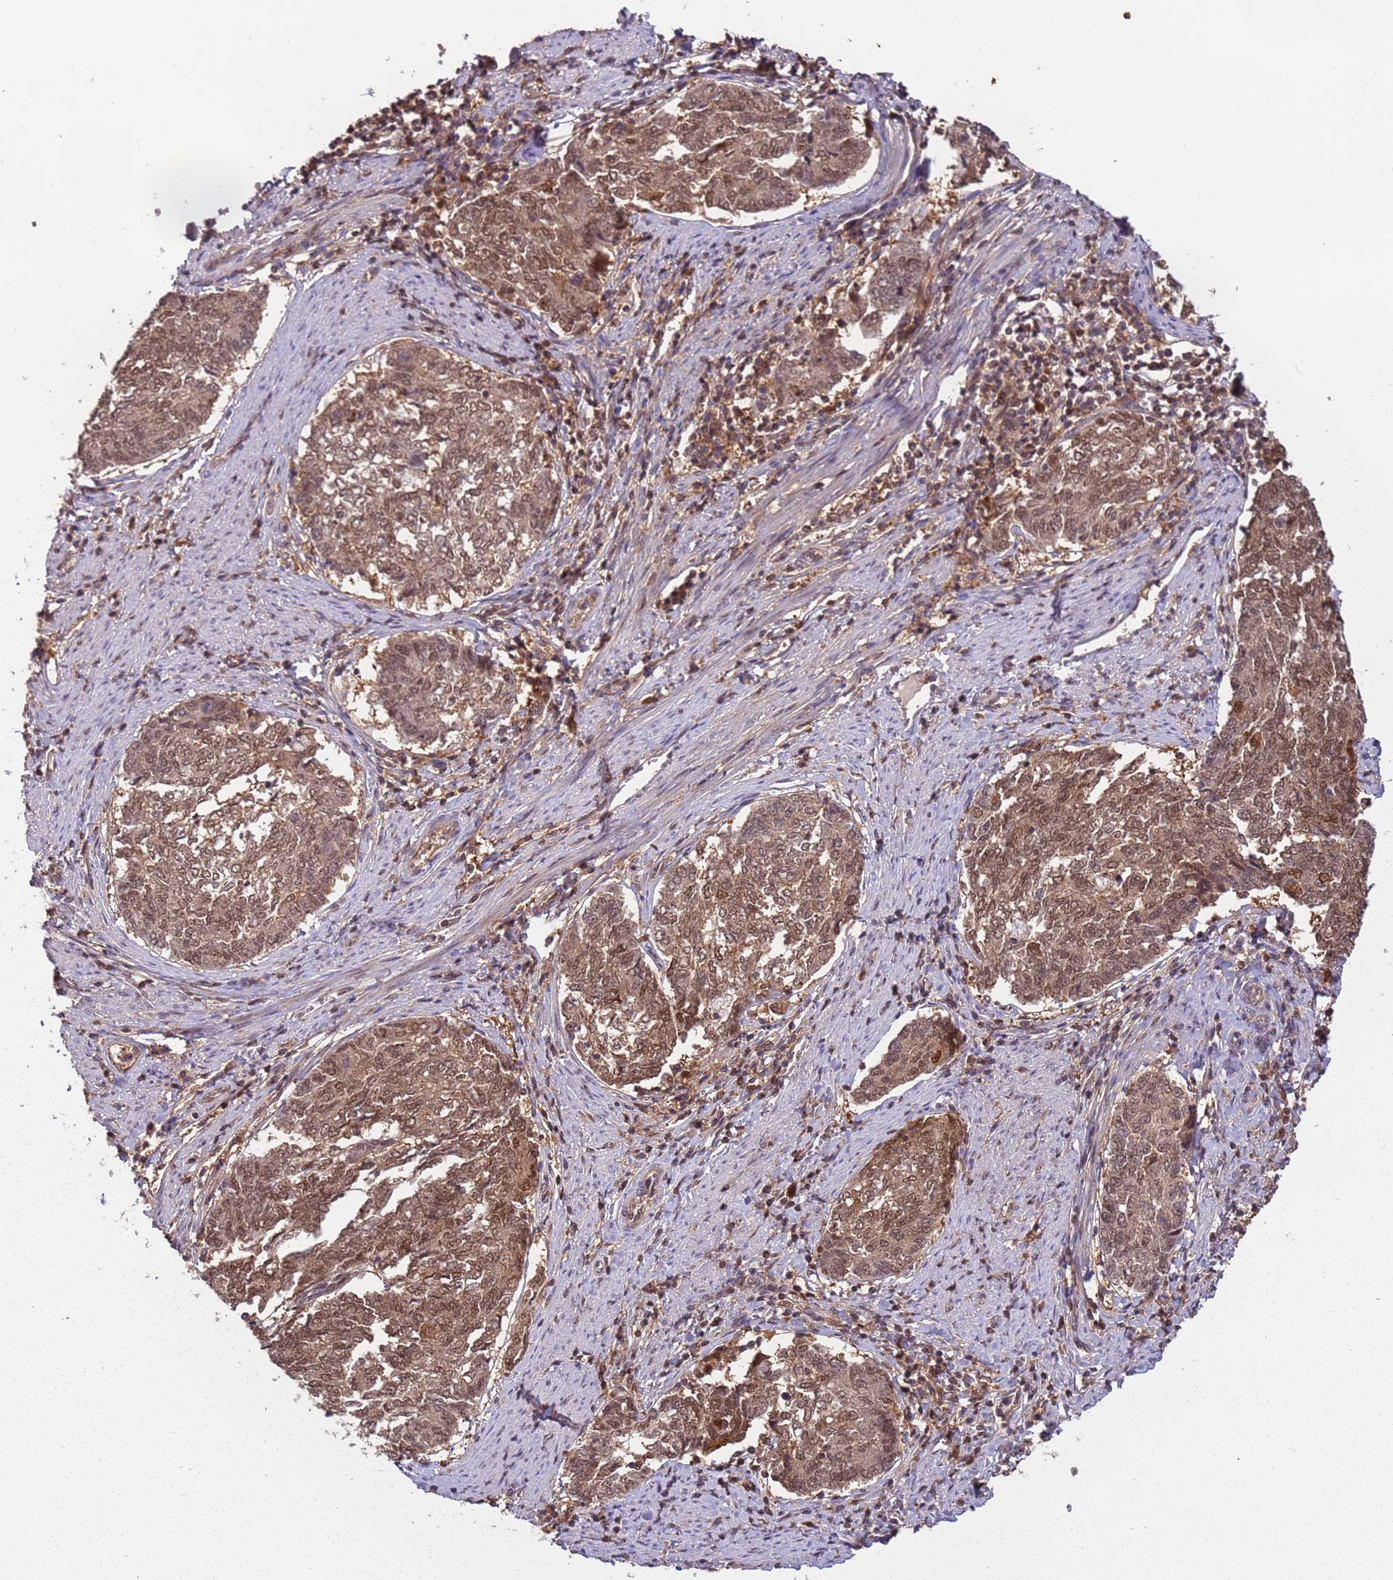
{"staining": {"intensity": "moderate", "quantity": ">75%", "location": "cytoplasmic/membranous,nuclear"}, "tissue": "endometrial cancer", "cell_type": "Tumor cells", "image_type": "cancer", "snomed": [{"axis": "morphology", "description": "Adenocarcinoma, NOS"}, {"axis": "topography", "description": "Endometrium"}], "caption": "Endometrial cancer stained with a protein marker exhibits moderate staining in tumor cells.", "gene": "PGLS", "patient": {"sex": "female", "age": 80}}